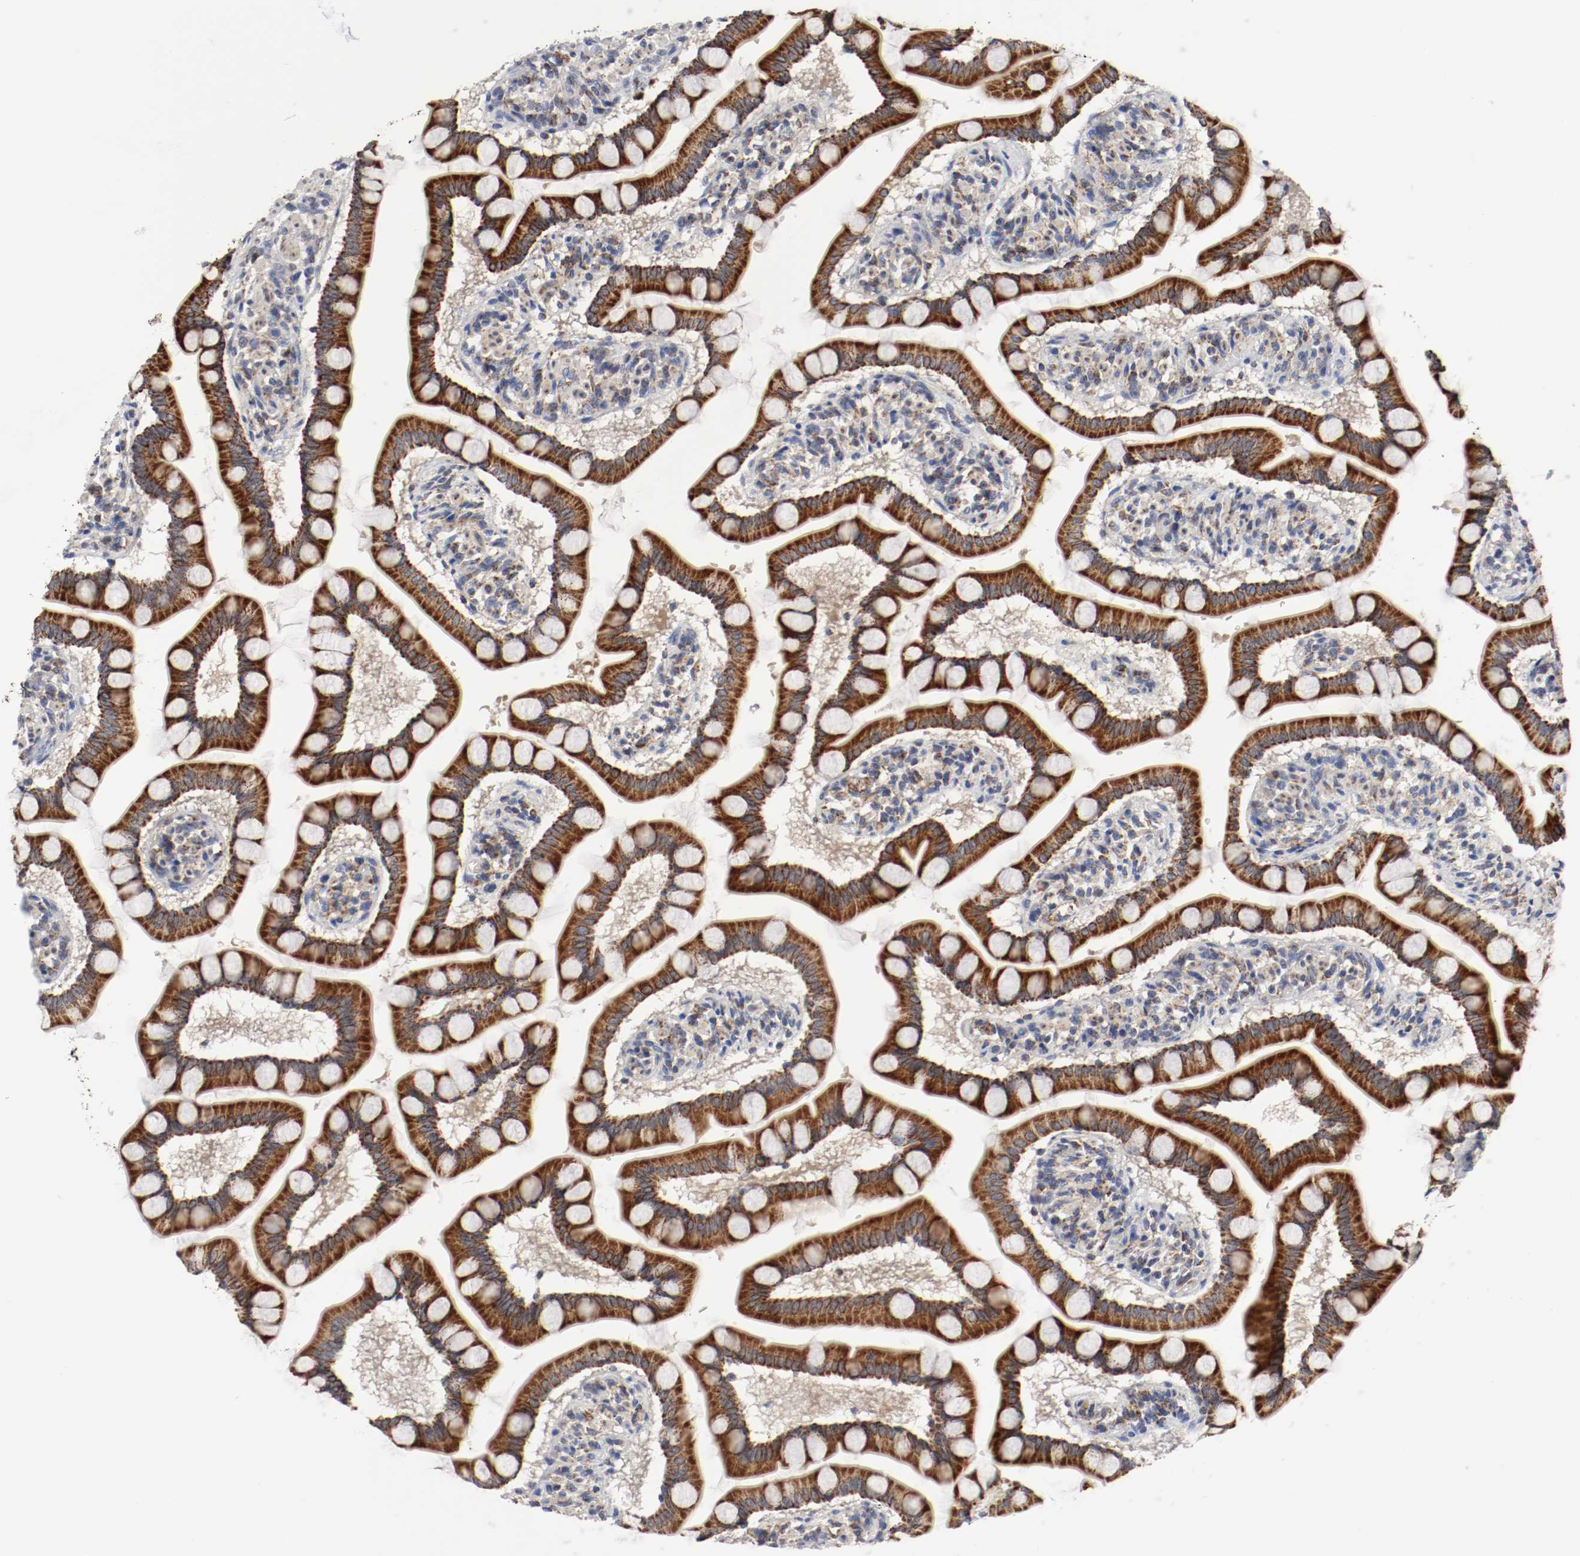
{"staining": {"intensity": "strong", "quantity": ">75%", "location": "cytoplasmic/membranous"}, "tissue": "small intestine", "cell_type": "Glandular cells", "image_type": "normal", "snomed": [{"axis": "morphology", "description": "Normal tissue, NOS"}, {"axis": "topography", "description": "Small intestine"}], "caption": "Immunohistochemistry (IHC) staining of unremarkable small intestine, which reveals high levels of strong cytoplasmic/membranous positivity in about >75% of glandular cells indicating strong cytoplasmic/membranous protein expression. The staining was performed using DAB (brown) for protein detection and nuclei were counterstained in hematoxylin (blue).", "gene": "AFG3L2", "patient": {"sex": "male", "age": 41}}